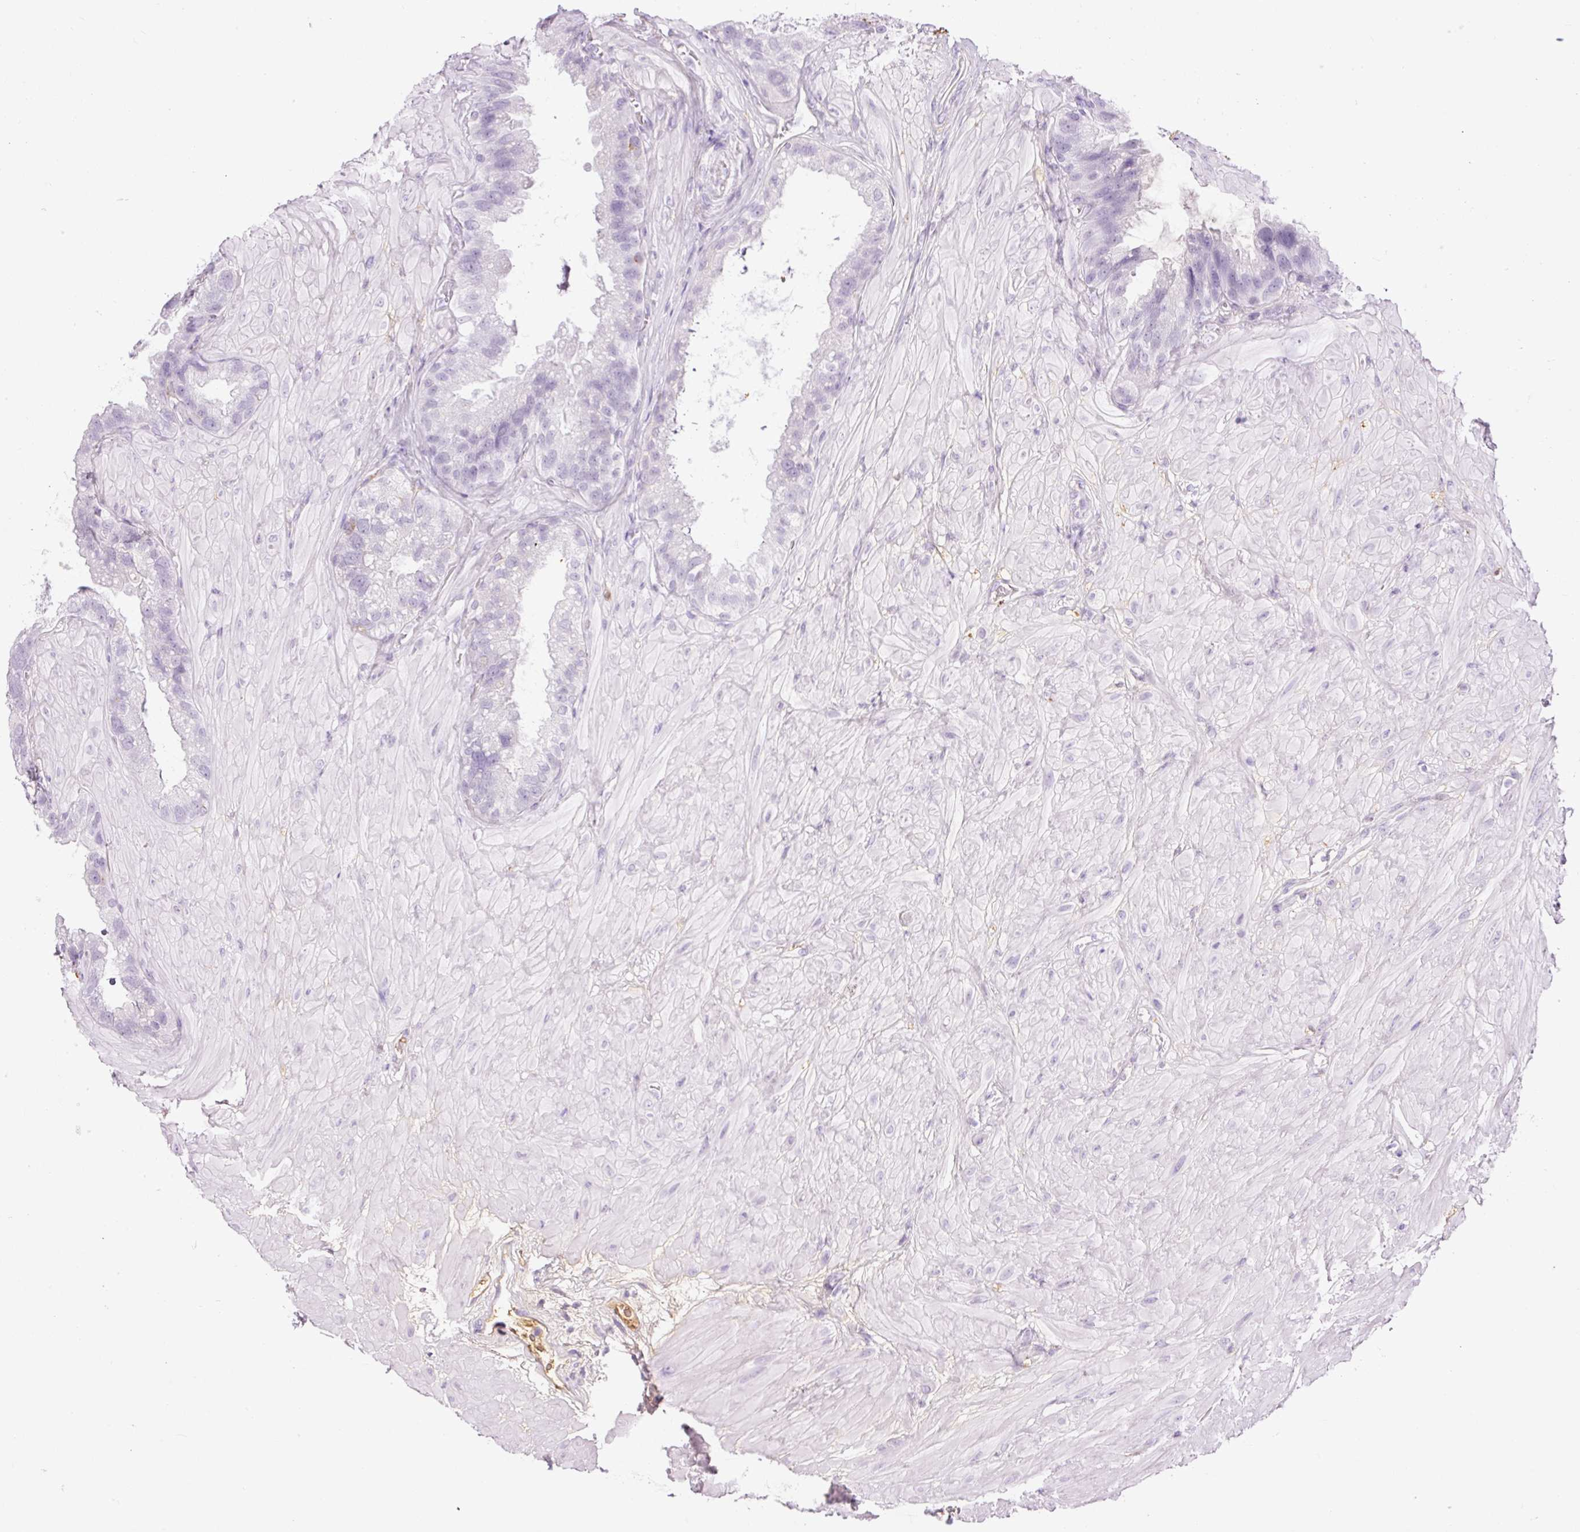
{"staining": {"intensity": "negative", "quantity": "none", "location": "none"}, "tissue": "seminal vesicle", "cell_type": "Glandular cells", "image_type": "normal", "snomed": [{"axis": "morphology", "description": "Normal tissue, NOS"}, {"axis": "topography", "description": "Seminal veicle"}, {"axis": "topography", "description": "Peripheral nerve tissue"}], "caption": "This is an immunohistochemistry photomicrograph of benign human seminal vesicle. There is no staining in glandular cells.", "gene": "PRPF38B", "patient": {"sex": "male", "age": 76}}